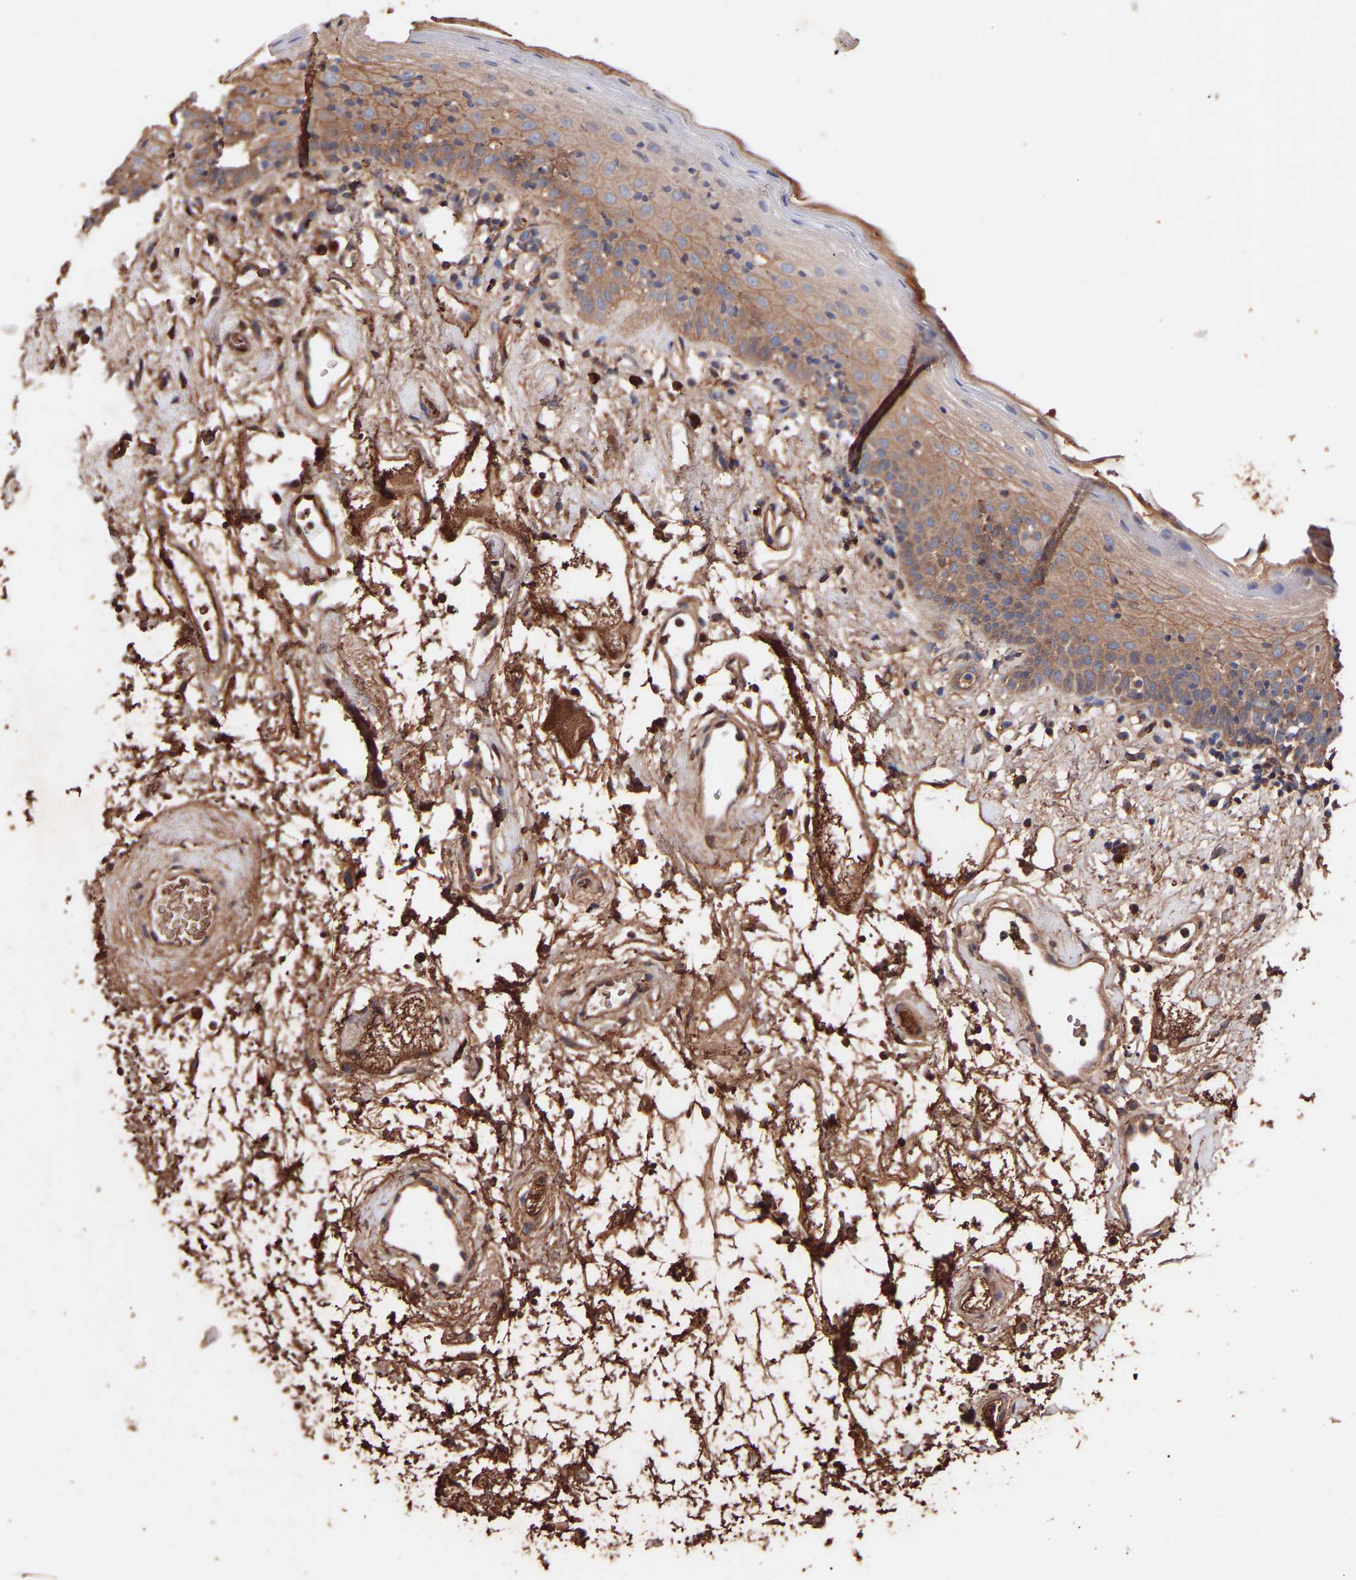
{"staining": {"intensity": "moderate", "quantity": ">75%", "location": "cytoplasmic/membranous"}, "tissue": "oral mucosa", "cell_type": "Squamous epithelial cells", "image_type": "normal", "snomed": [{"axis": "morphology", "description": "Normal tissue, NOS"}, {"axis": "topography", "description": "Oral tissue"}], "caption": "IHC of benign oral mucosa reveals medium levels of moderate cytoplasmic/membranous expression in about >75% of squamous epithelial cells.", "gene": "TMEM268", "patient": {"sex": "male", "age": 66}}